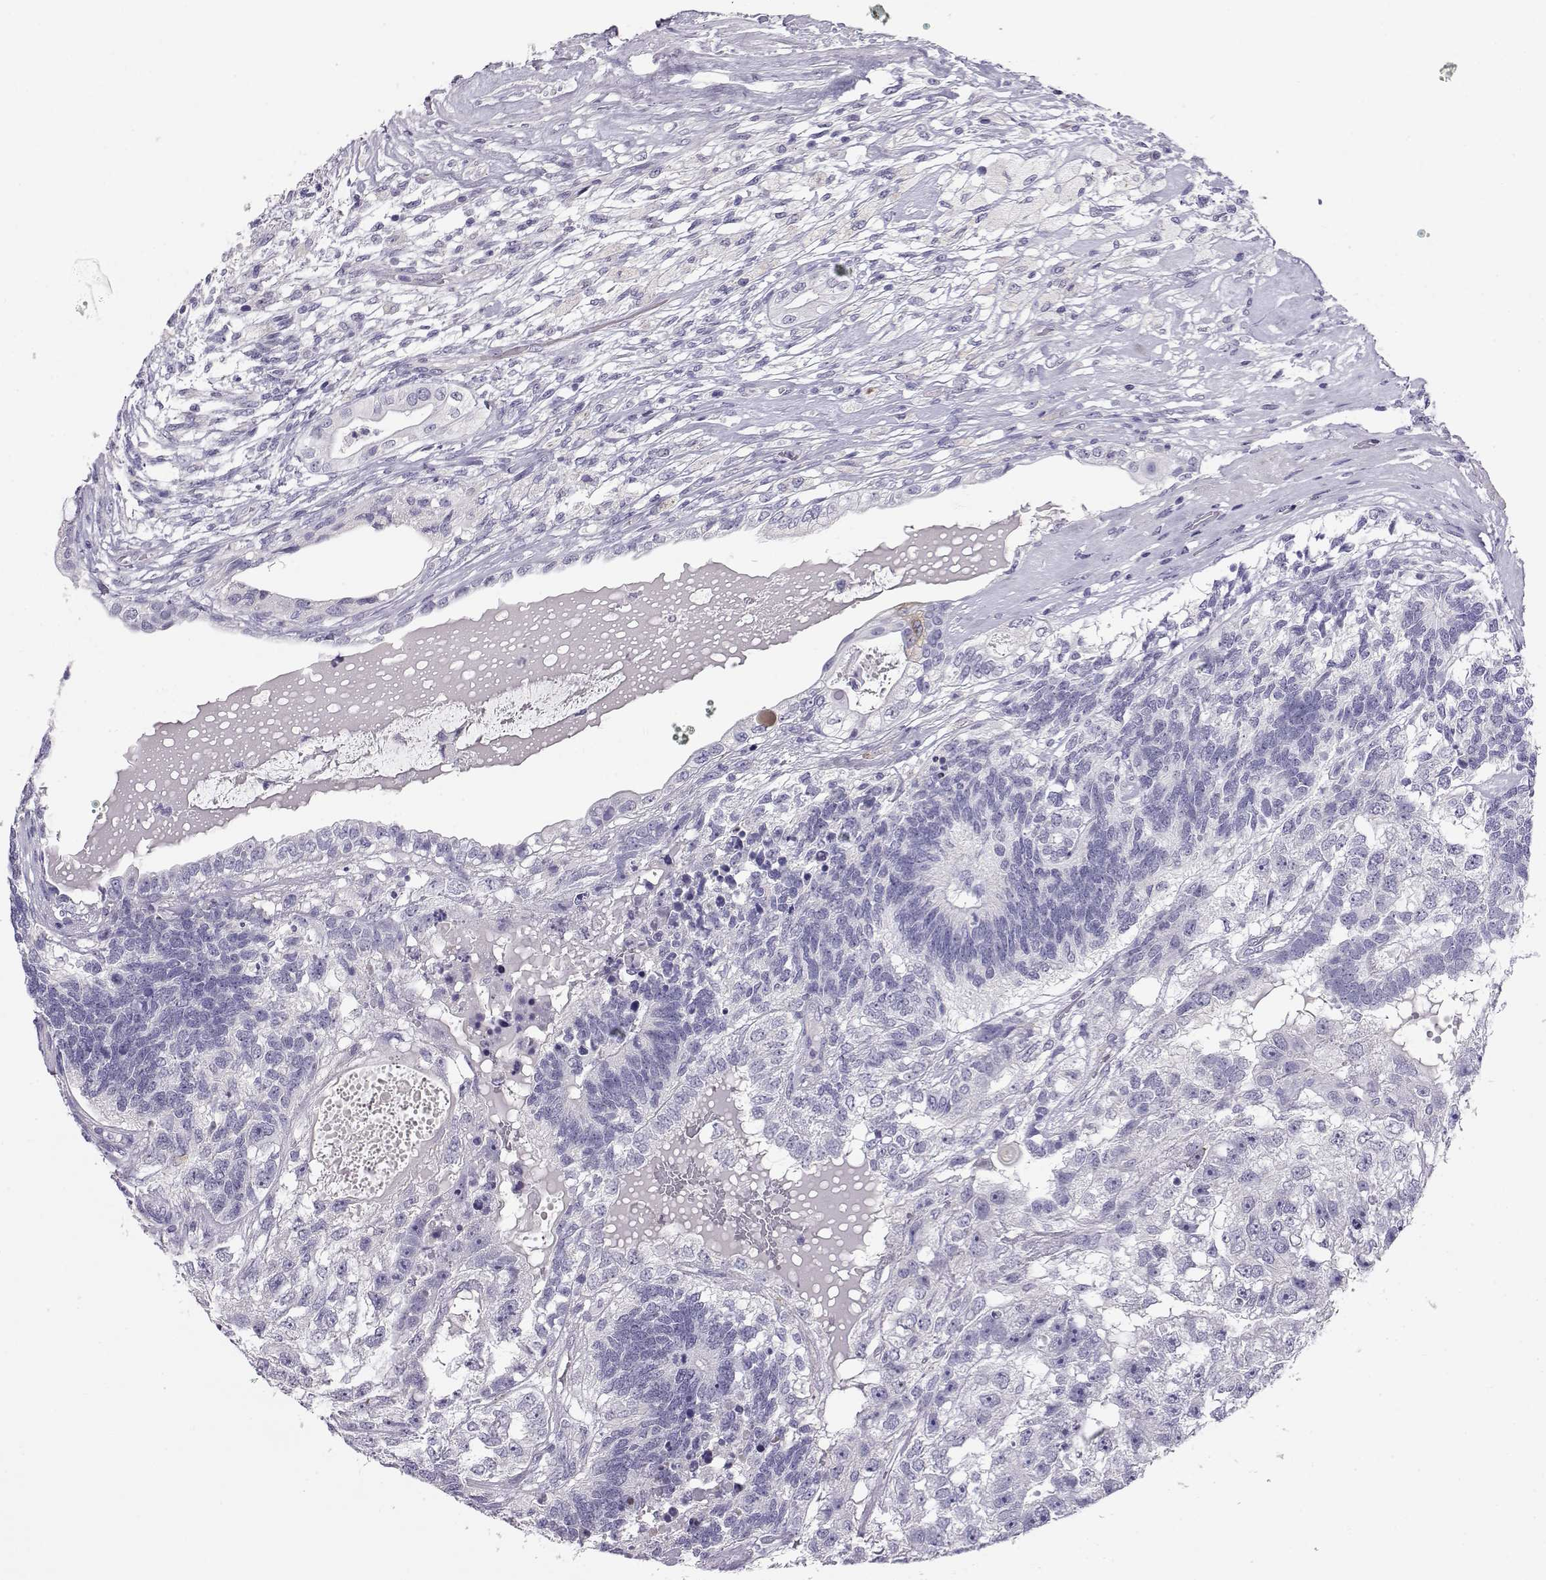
{"staining": {"intensity": "negative", "quantity": "none", "location": "none"}, "tissue": "testis cancer", "cell_type": "Tumor cells", "image_type": "cancer", "snomed": [{"axis": "morphology", "description": "Seminoma, NOS"}, {"axis": "morphology", "description": "Carcinoma, Embryonal, NOS"}, {"axis": "topography", "description": "Testis"}], "caption": "Testis cancer (seminoma) was stained to show a protein in brown. There is no significant expression in tumor cells. (DAB IHC visualized using brightfield microscopy, high magnification).", "gene": "ENDOU", "patient": {"sex": "male", "age": 41}}